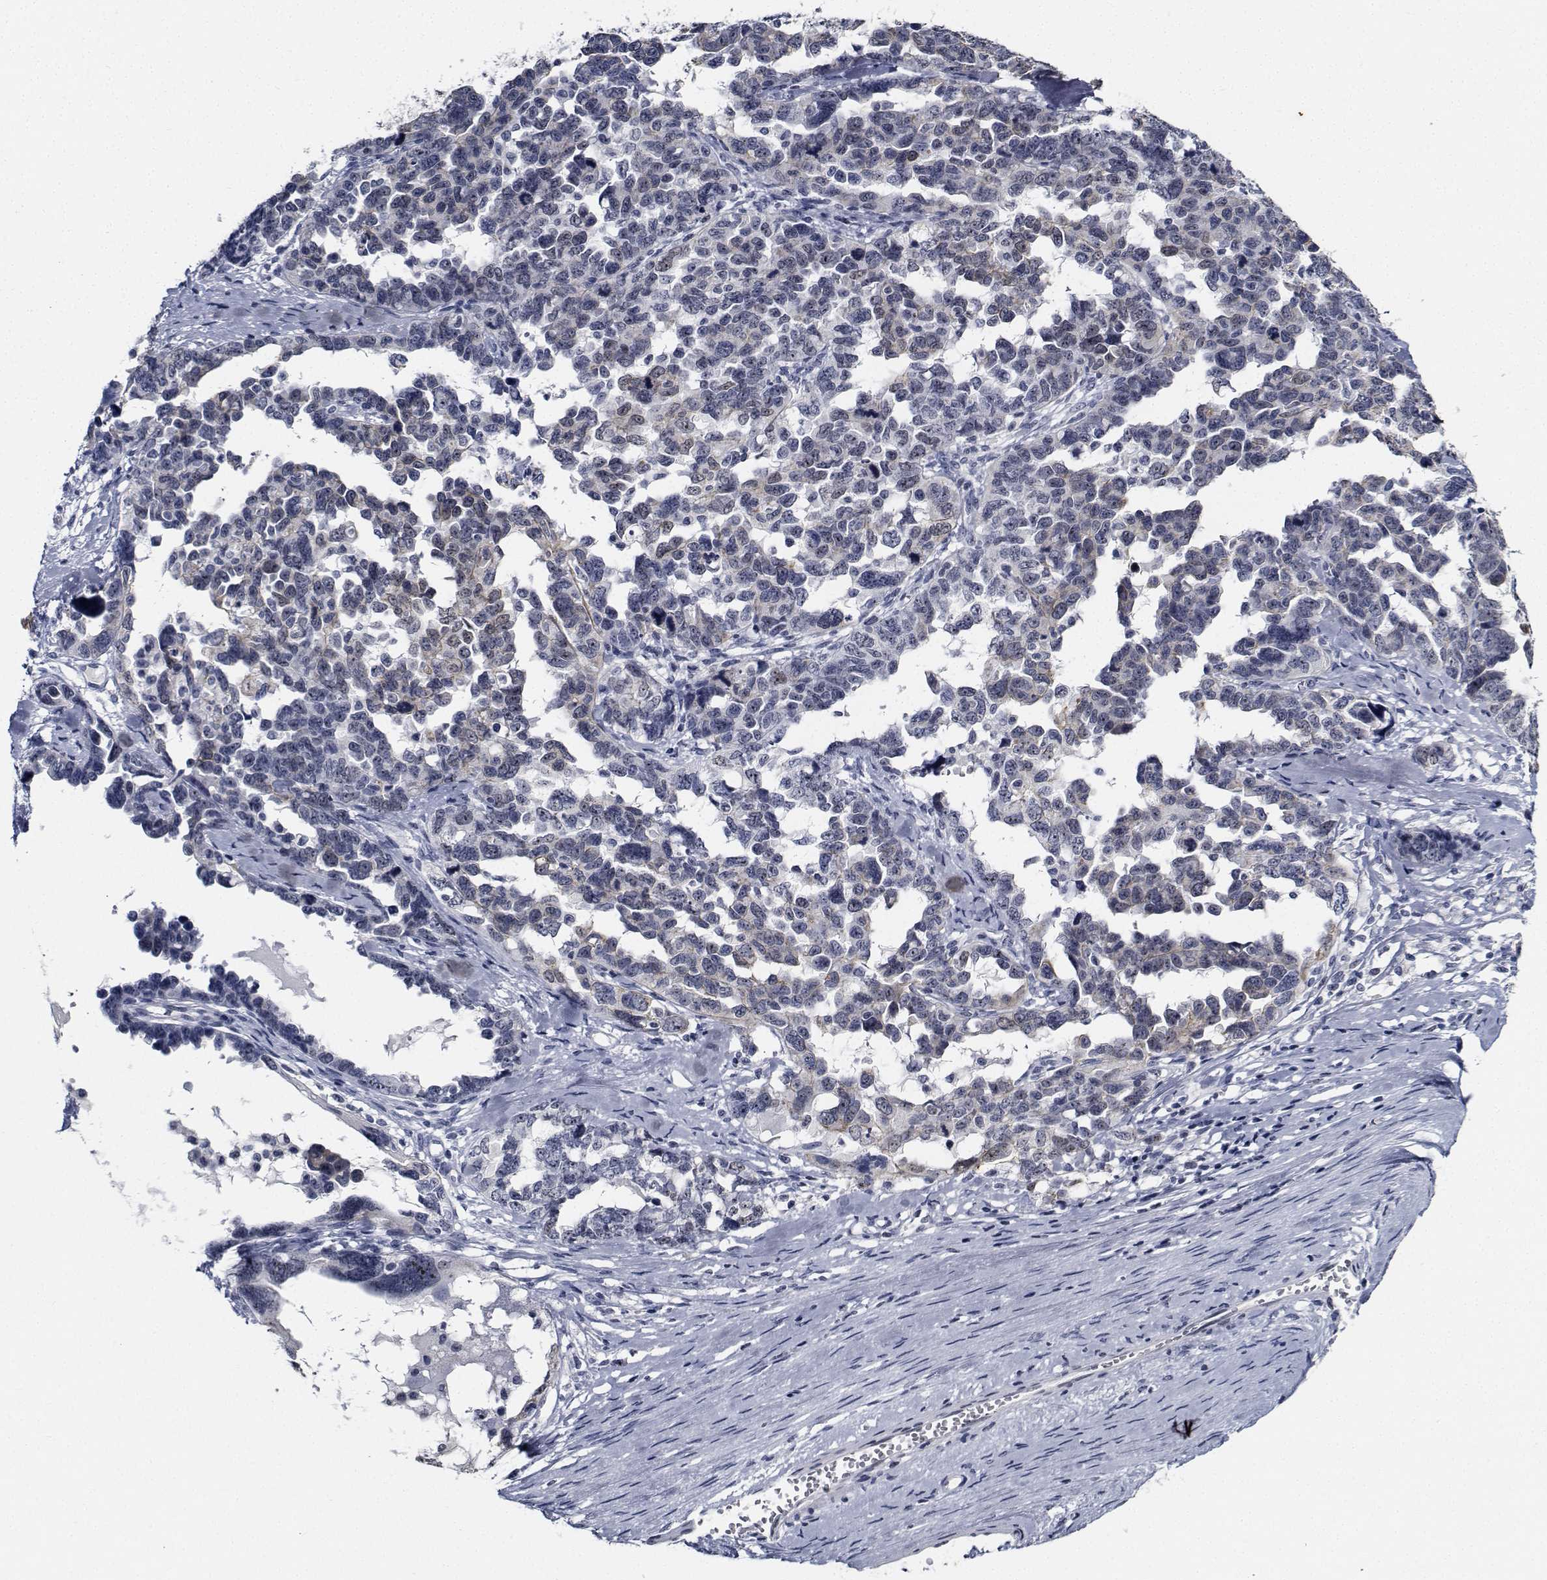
{"staining": {"intensity": "negative", "quantity": "none", "location": "none"}, "tissue": "ovarian cancer", "cell_type": "Tumor cells", "image_type": "cancer", "snomed": [{"axis": "morphology", "description": "Cystadenocarcinoma, serous, NOS"}, {"axis": "topography", "description": "Ovary"}], "caption": "A micrograph of human ovarian cancer is negative for staining in tumor cells.", "gene": "NVL", "patient": {"sex": "female", "age": 69}}